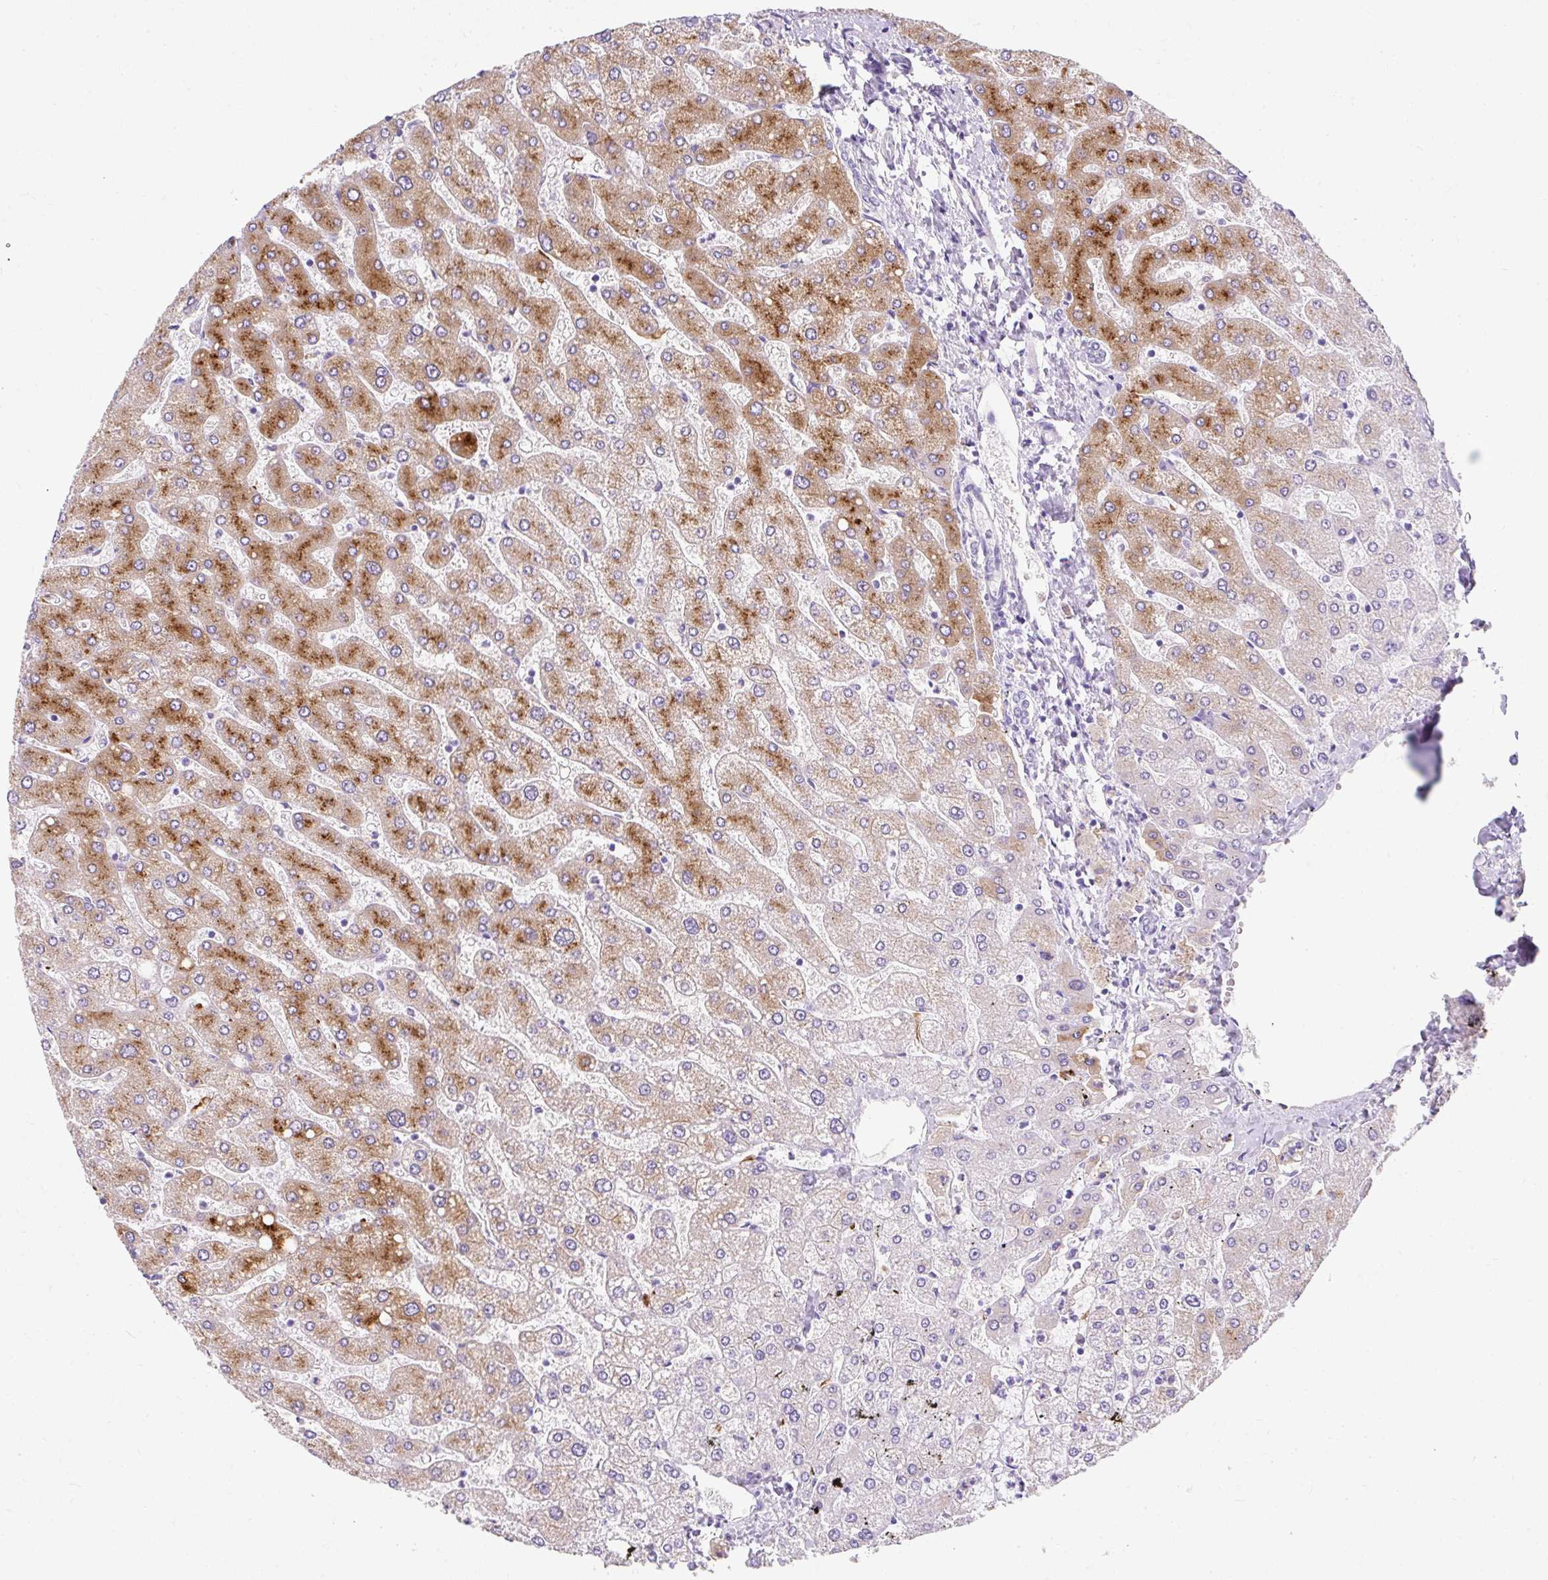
{"staining": {"intensity": "negative", "quantity": "none", "location": "none"}, "tissue": "liver", "cell_type": "Cholangiocytes", "image_type": "normal", "snomed": [{"axis": "morphology", "description": "Normal tissue, NOS"}, {"axis": "topography", "description": "Liver"}], "caption": "Immunohistochemistry (IHC) image of normal liver stained for a protein (brown), which exhibits no staining in cholangiocytes.", "gene": "APOC2", "patient": {"sex": "male", "age": 55}}